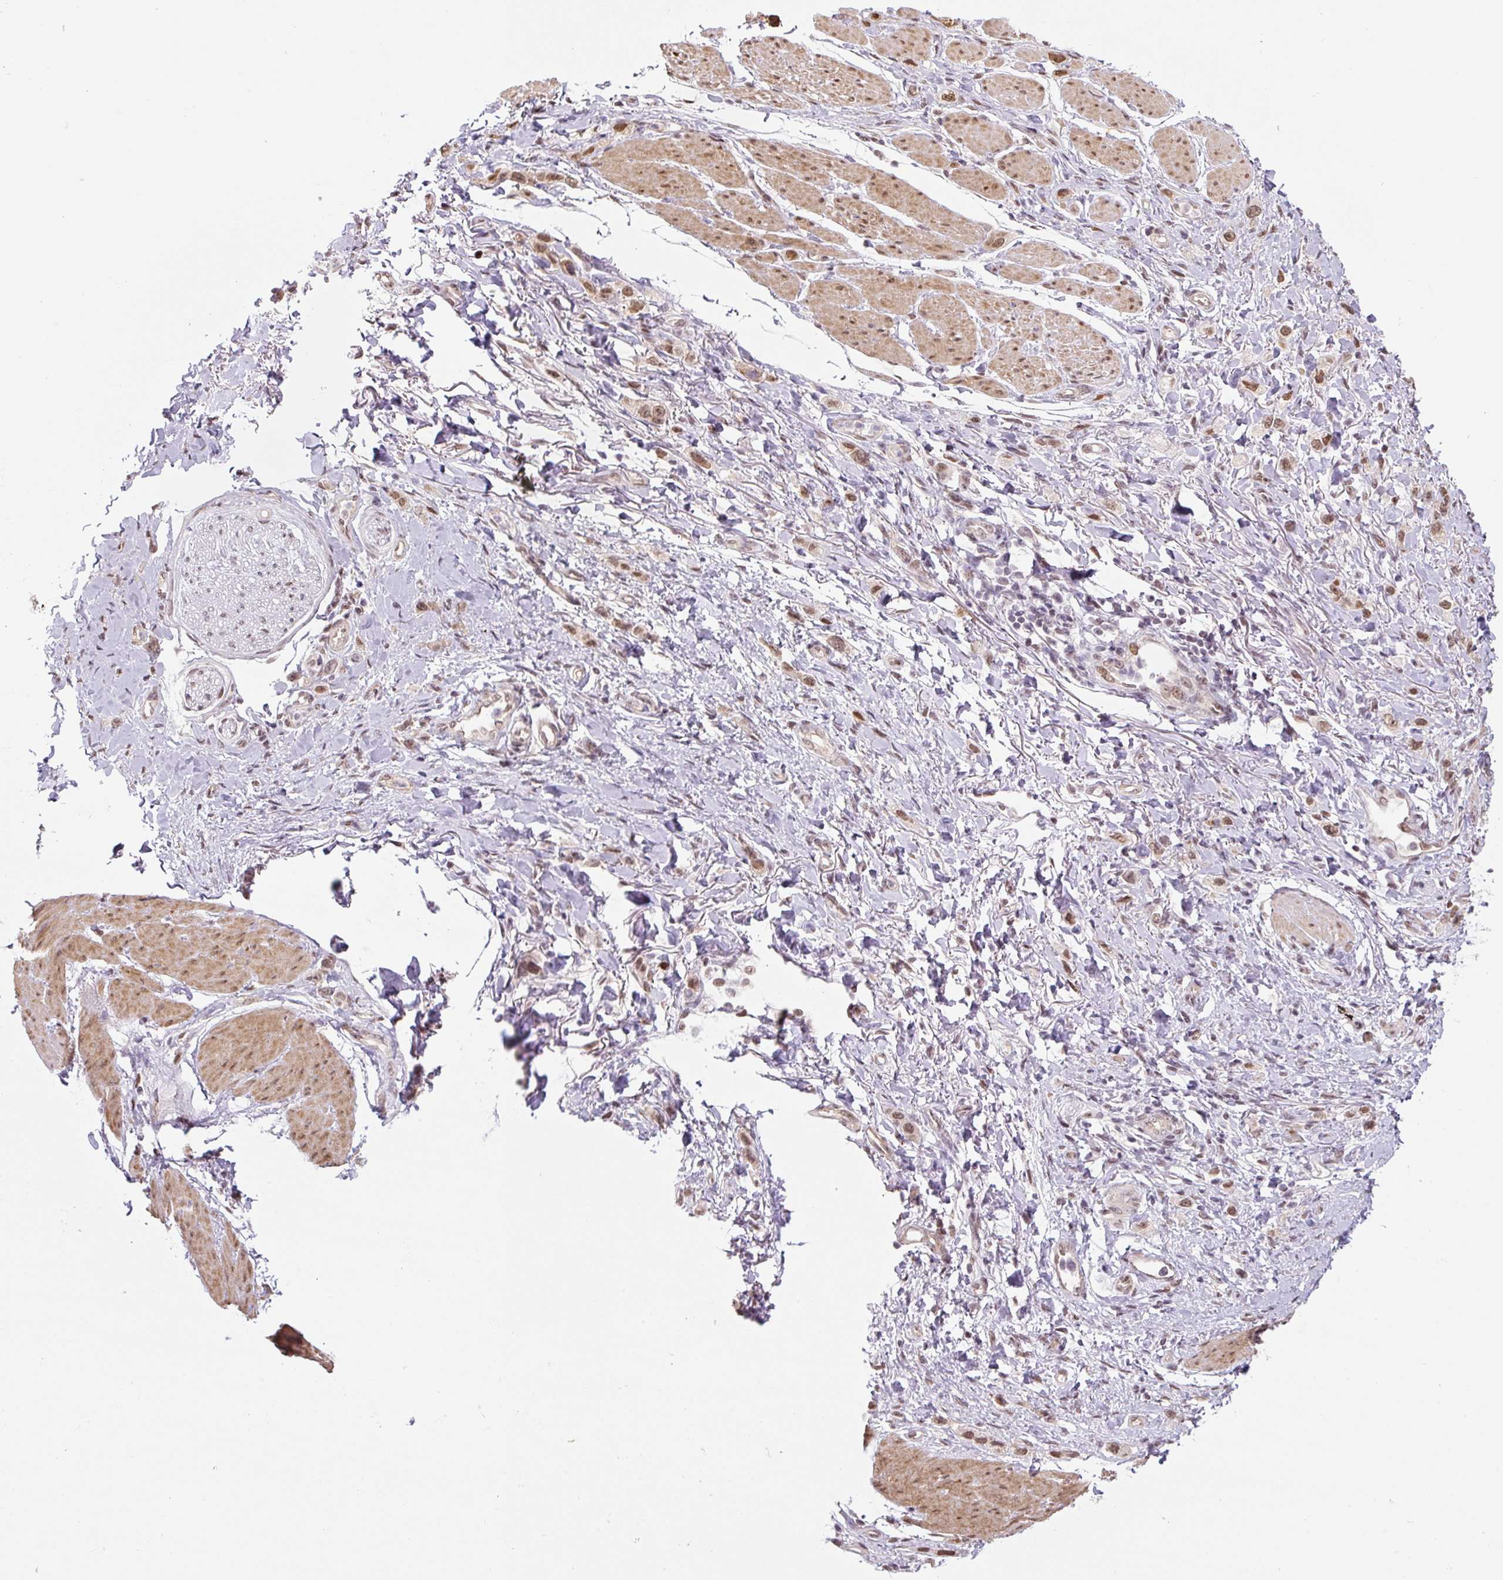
{"staining": {"intensity": "moderate", "quantity": ">75%", "location": "nuclear"}, "tissue": "stomach cancer", "cell_type": "Tumor cells", "image_type": "cancer", "snomed": [{"axis": "morphology", "description": "Adenocarcinoma, NOS"}, {"axis": "topography", "description": "Stomach"}], "caption": "DAB (3,3'-diaminobenzidine) immunohistochemical staining of stomach adenocarcinoma exhibits moderate nuclear protein staining in approximately >75% of tumor cells.", "gene": "TCFL5", "patient": {"sex": "female", "age": 65}}